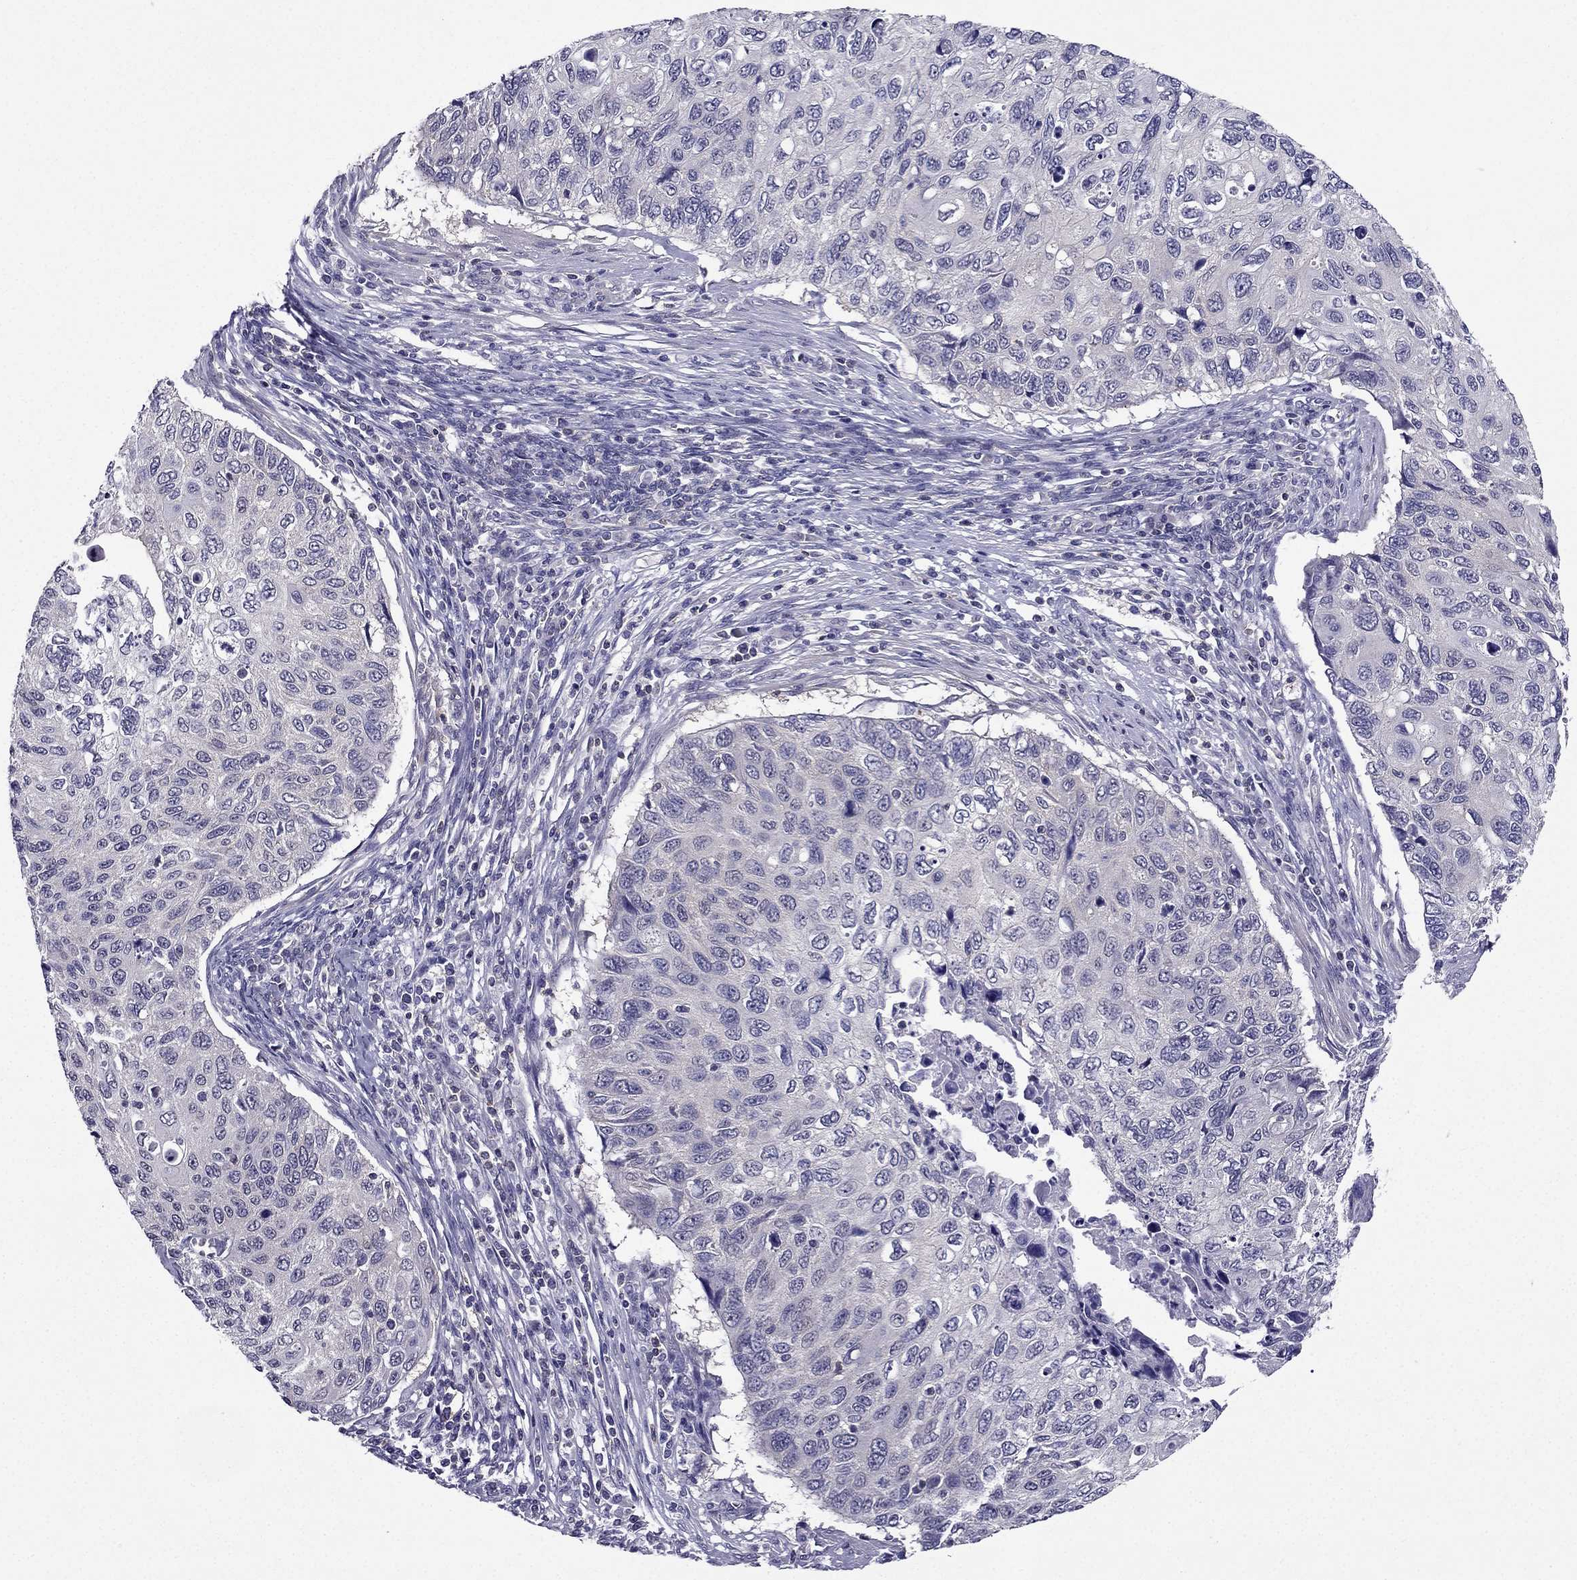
{"staining": {"intensity": "negative", "quantity": "none", "location": "none"}, "tissue": "cervical cancer", "cell_type": "Tumor cells", "image_type": "cancer", "snomed": [{"axis": "morphology", "description": "Squamous cell carcinoma, NOS"}, {"axis": "topography", "description": "Cervix"}], "caption": "IHC photomicrograph of cervical cancer (squamous cell carcinoma) stained for a protein (brown), which reveals no staining in tumor cells.", "gene": "AAK1", "patient": {"sex": "female", "age": 70}}